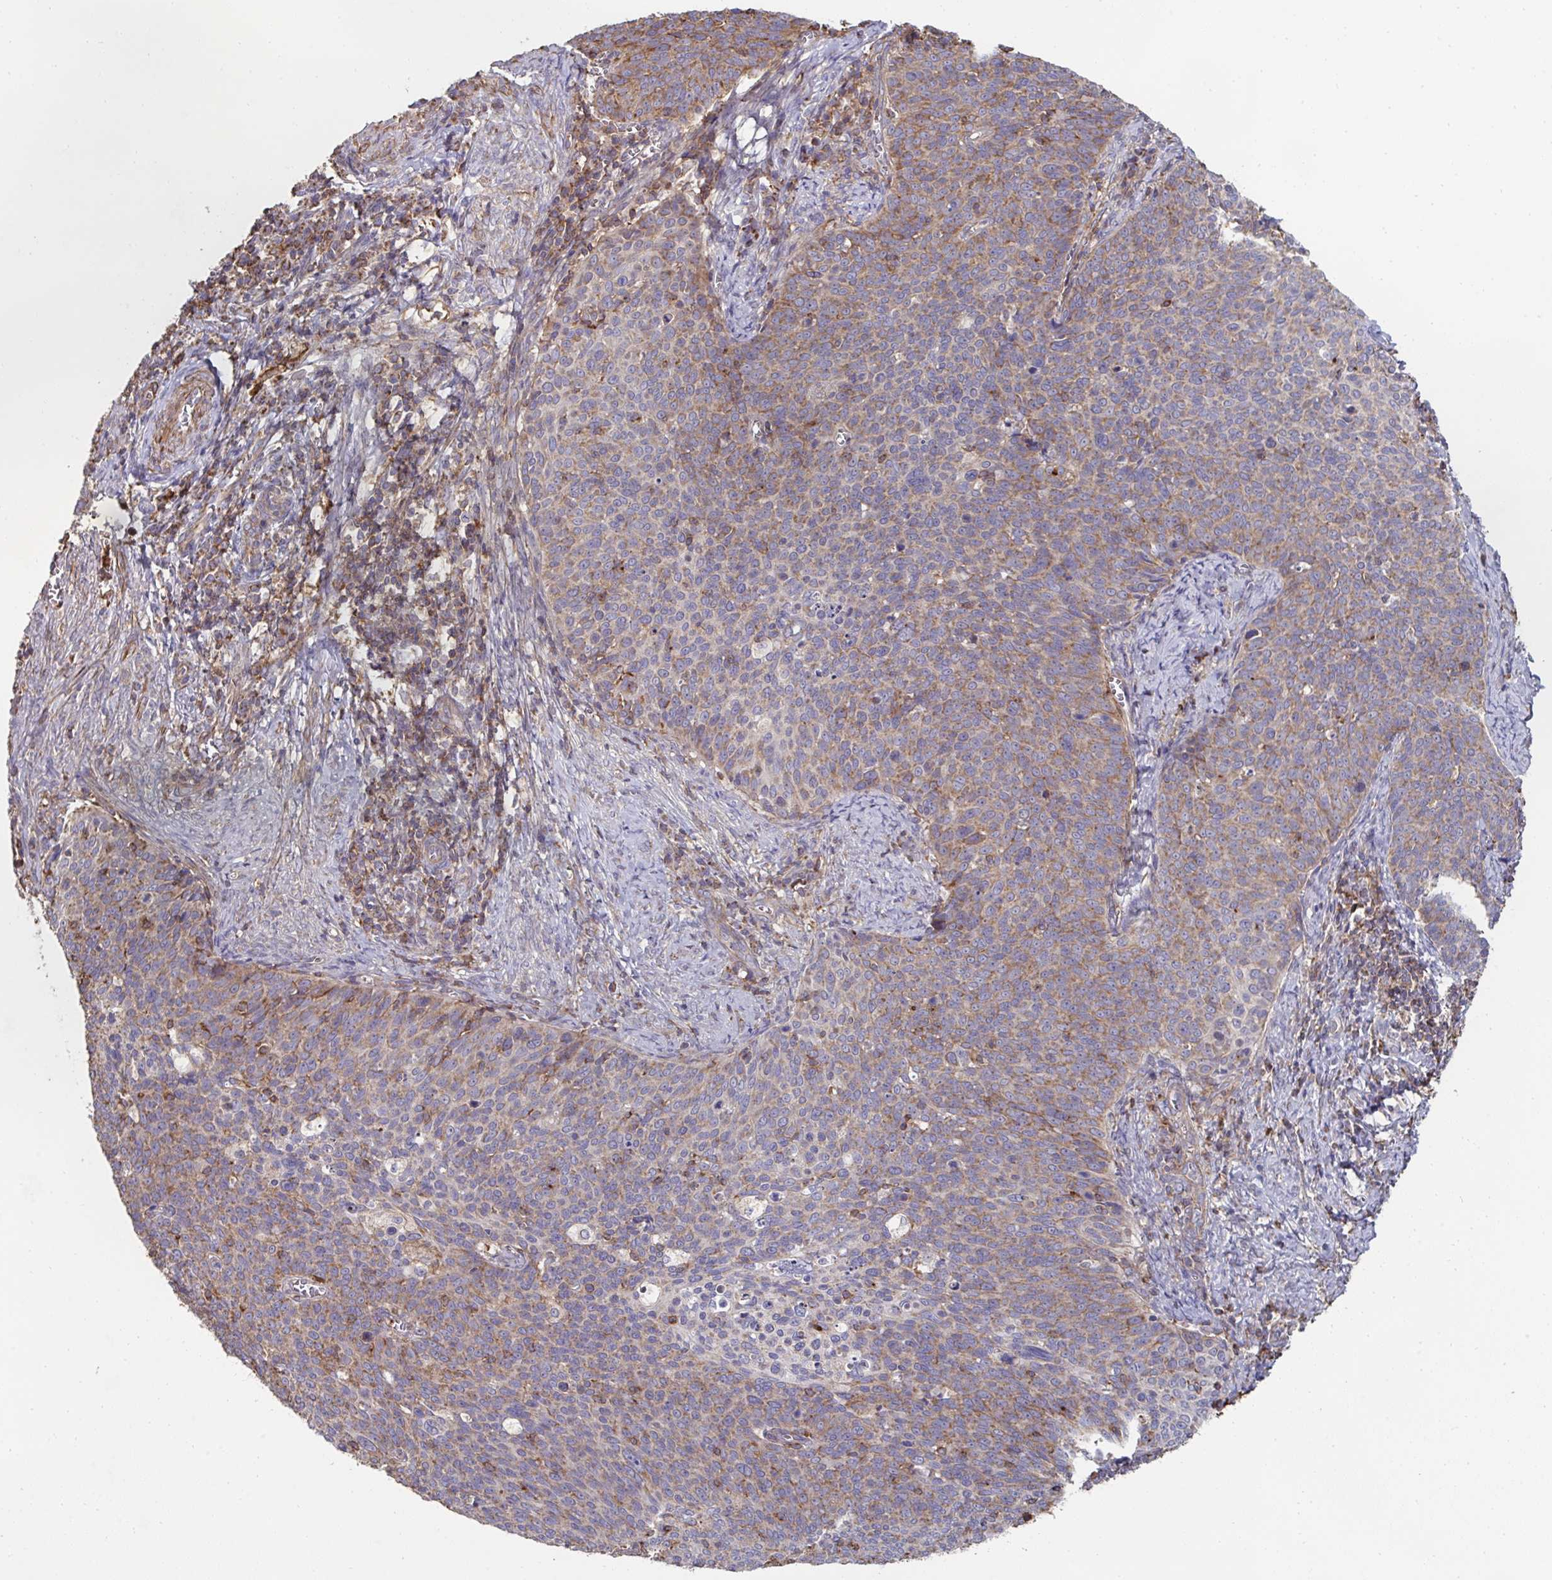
{"staining": {"intensity": "moderate", "quantity": ">75%", "location": "cytoplasmic/membranous"}, "tissue": "cervical cancer", "cell_type": "Tumor cells", "image_type": "cancer", "snomed": [{"axis": "morphology", "description": "Normal tissue, NOS"}, {"axis": "morphology", "description": "Squamous cell carcinoma, NOS"}, {"axis": "topography", "description": "Cervix"}], "caption": "Squamous cell carcinoma (cervical) stained with DAB (3,3'-diaminobenzidine) IHC exhibits medium levels of moderate cytoplasmic/membranous expression in approximately >75% of tumor cells. (DAB = brown stain, brightfield microscopy at high magnification).", "gene": "DZANK1", "patient": {"sex": "female", "age": 39}}